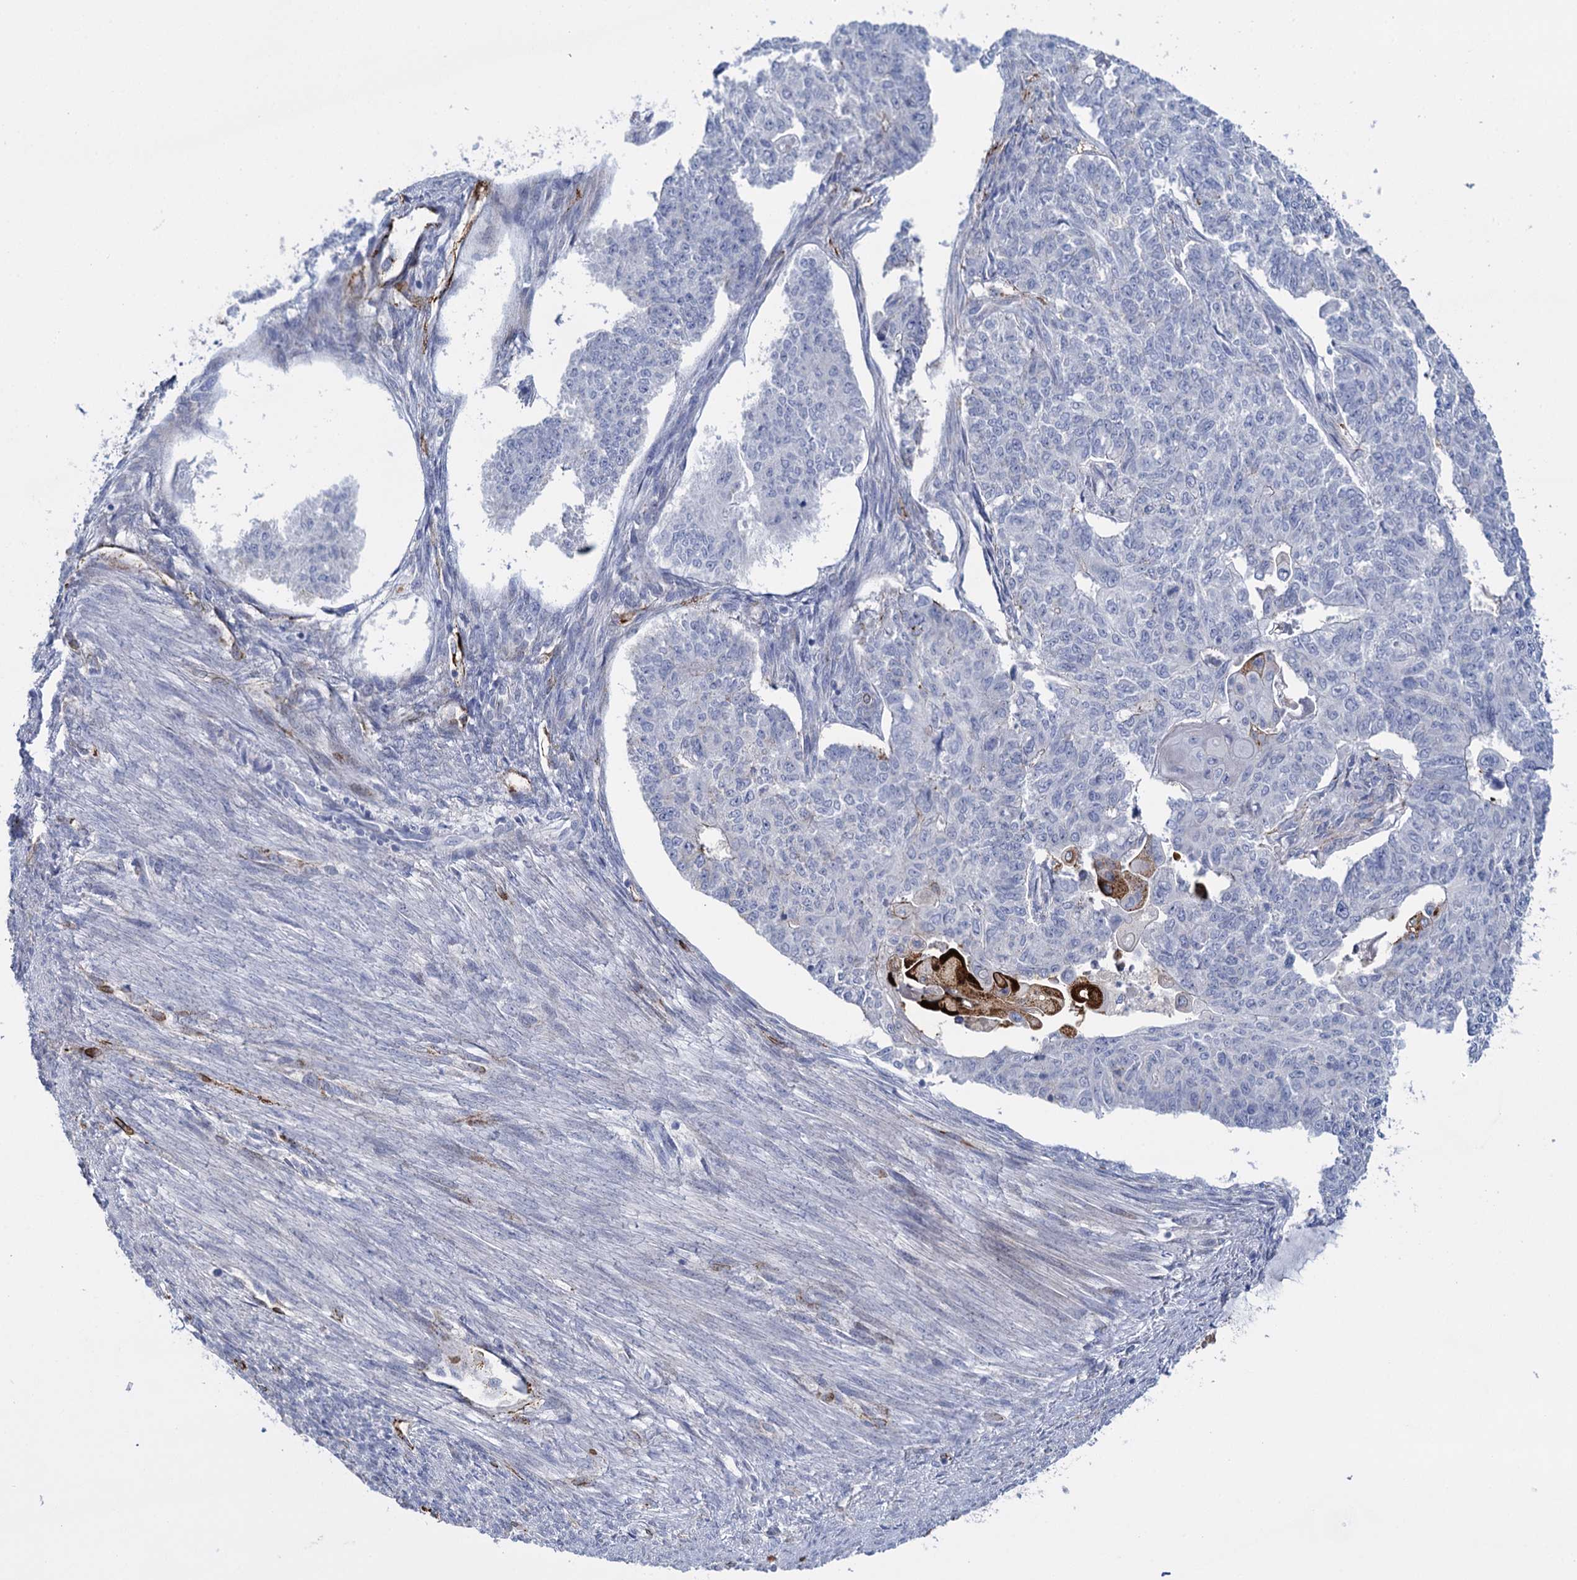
{"staining": {"intensity": "moderate", "quantity": "<25%", "location": "cytoplasmic/membranous"}, "tissue": "endometrial cancer", "cell_type": "Tumor cells", "image_type": "cancer", "snomed": [{"axis": "morphology", "description": "Adenocarcinoma, NOS"}, {"axis": "topography", "description": "Endometrium"}], "caption": "Tumor cells show low levels of moderate cytoplasmic/membranous staining in about <25% of cells in adenocarcinoma (endometrial).", "gene": "SNCG", "patient": {"sex": "female", "age": 32}}